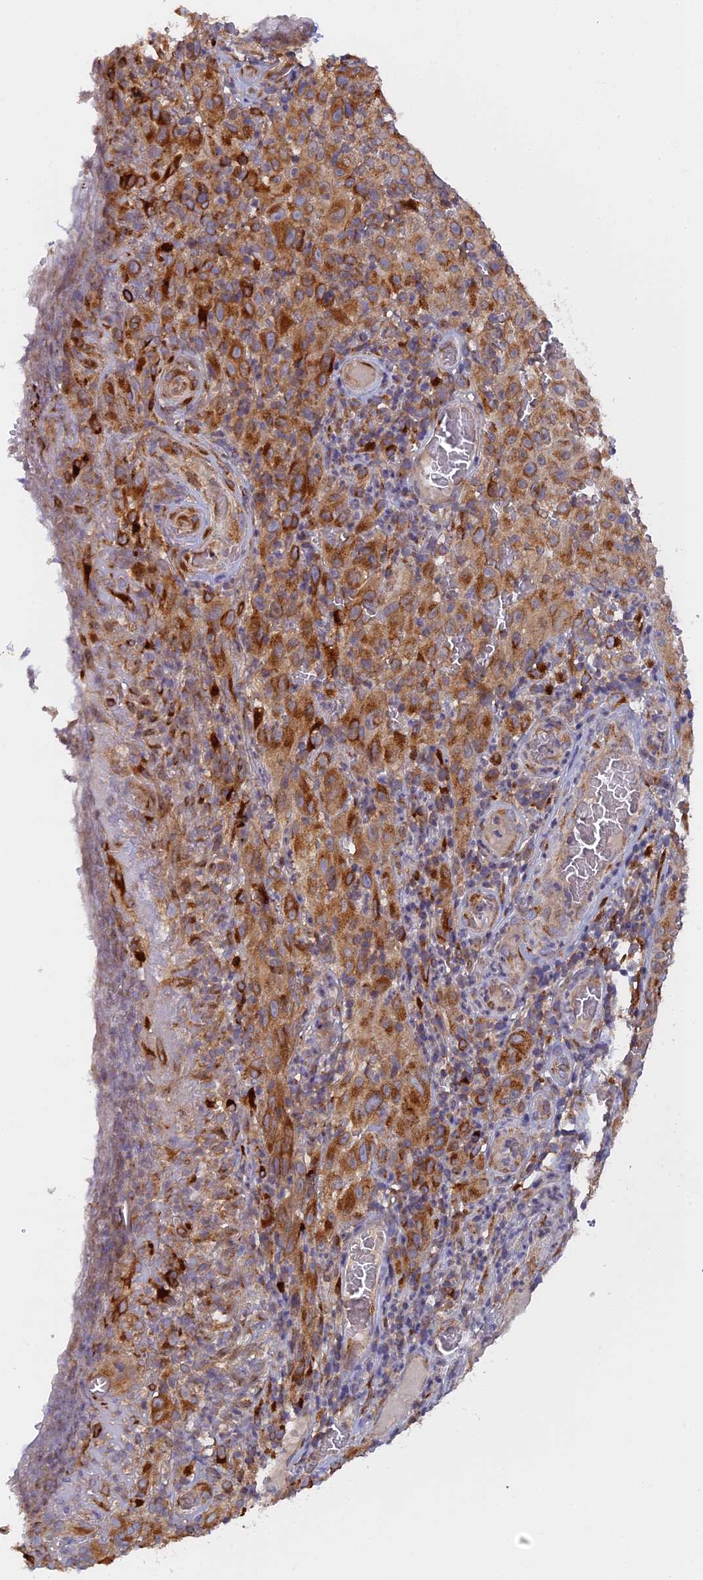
{"staining": {"intensity": "moderate", "quantity": ">75%", "location": "cytoplasmic/membranous"}, "tissue": "melanoma", "cell_type": "Tumor cells", "image_type": "cancer", "snomed": [{"axis": "morphology", "description": "Malignant melanoma, NOS"}, {"axis": "topography", "description": "Skin"}], "caption": "Protein expression analysis of human malignant melanoma reveals moderate cytoplasmic/membranous staining in approximately >75% of tumor cells. (IHC, brightfield microscopy, high magnification).", "gene": "SNX17", "patient": {"sex": "female", "age": 82}}